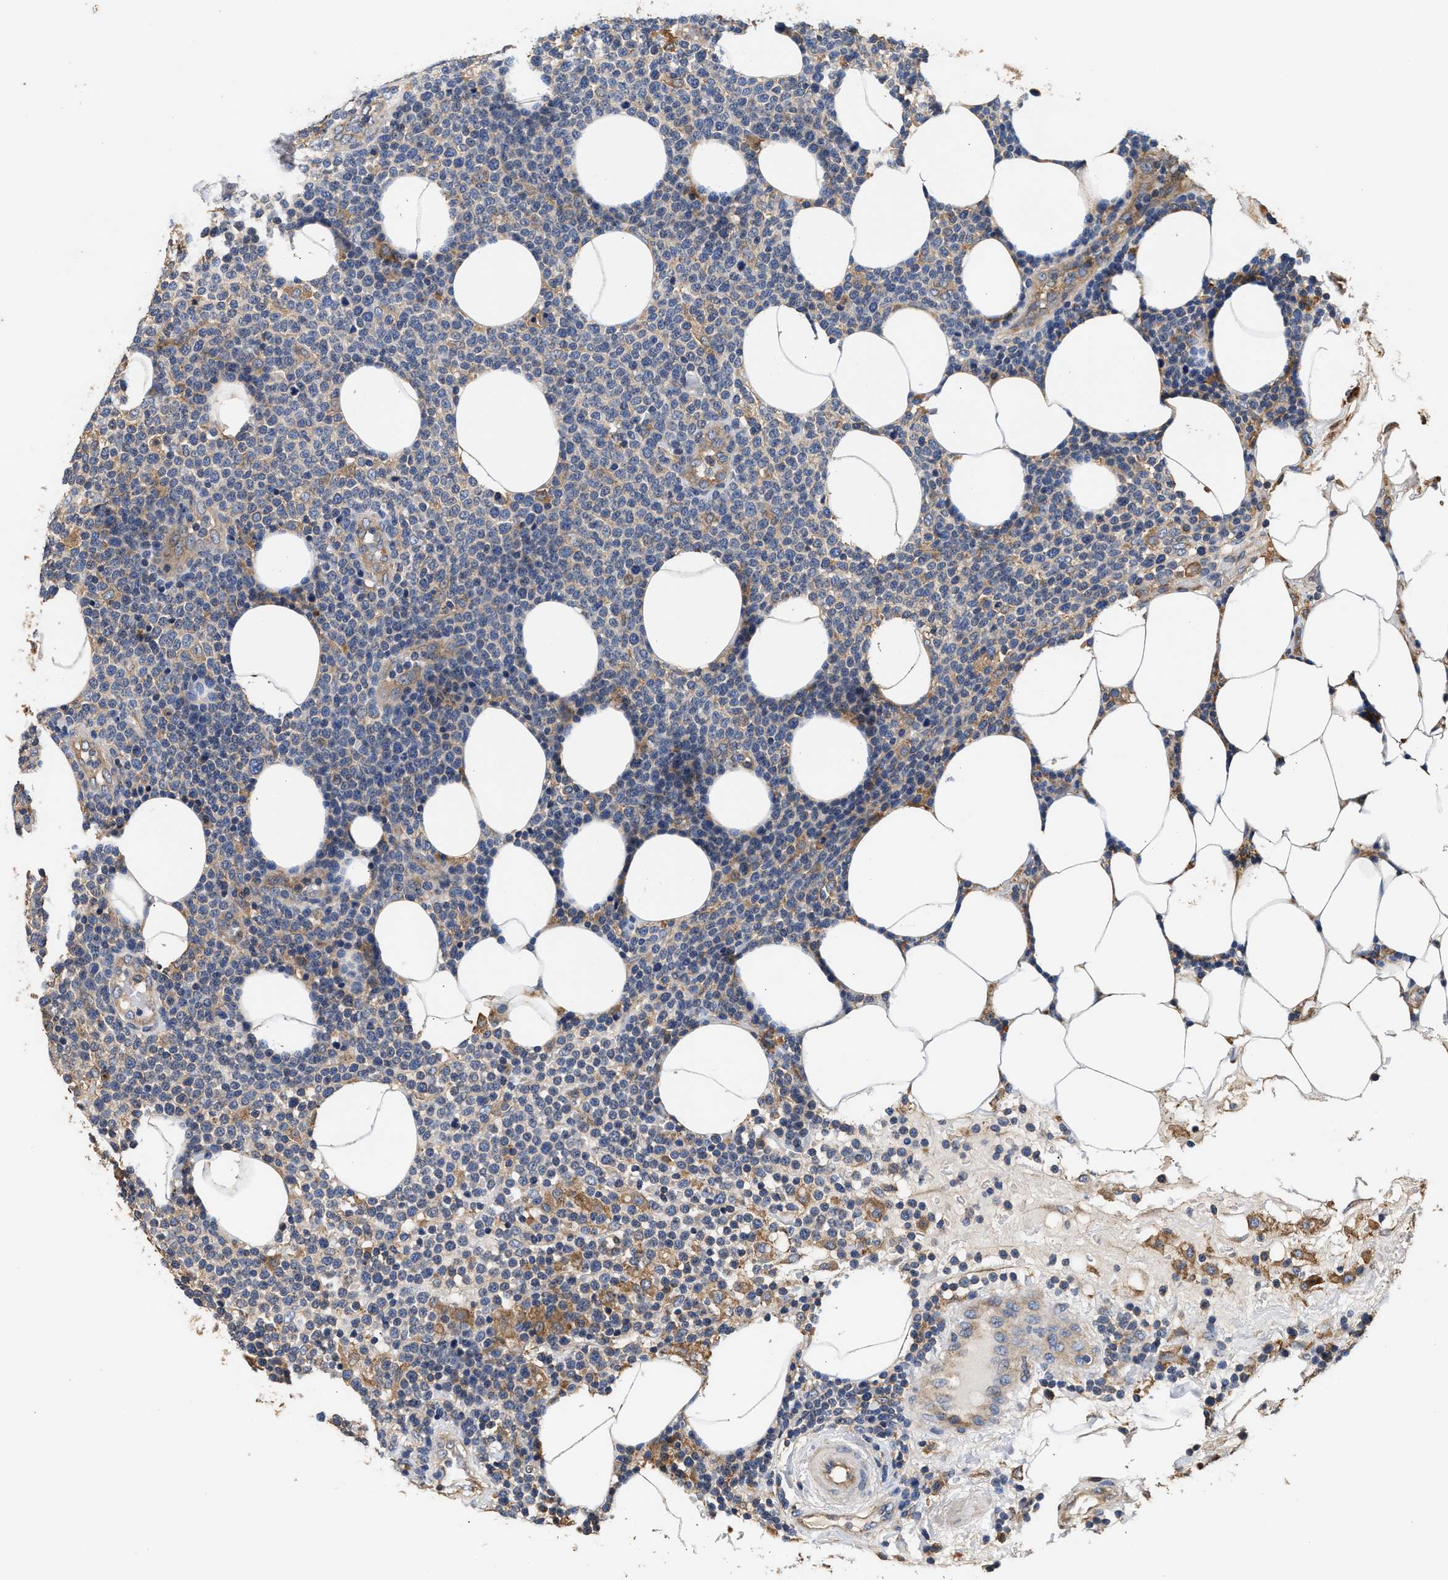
{"staining": {"intensity": "moderate", "quantity": "<25%", "location": "cytoplasmic/membranous"}, "tissue": "lymphoma", "cell_type": "Tumor cells", "image_type": "cancer", "snomed": [{"axis": "morphology", "description": "Malignant lymphoma, non-Hodgkin's type, High grade"}, {"axis": "topography", "description": "Lymph node"}], "caption": "Malignant lymphoma, non-Hodgkin's type (high-grade) tissue shows moderate cytoplasmic/membranous positivity in about <25% of tumor cells", "gene": "KLB", "patient": {"sex": "male", "age": 61}}